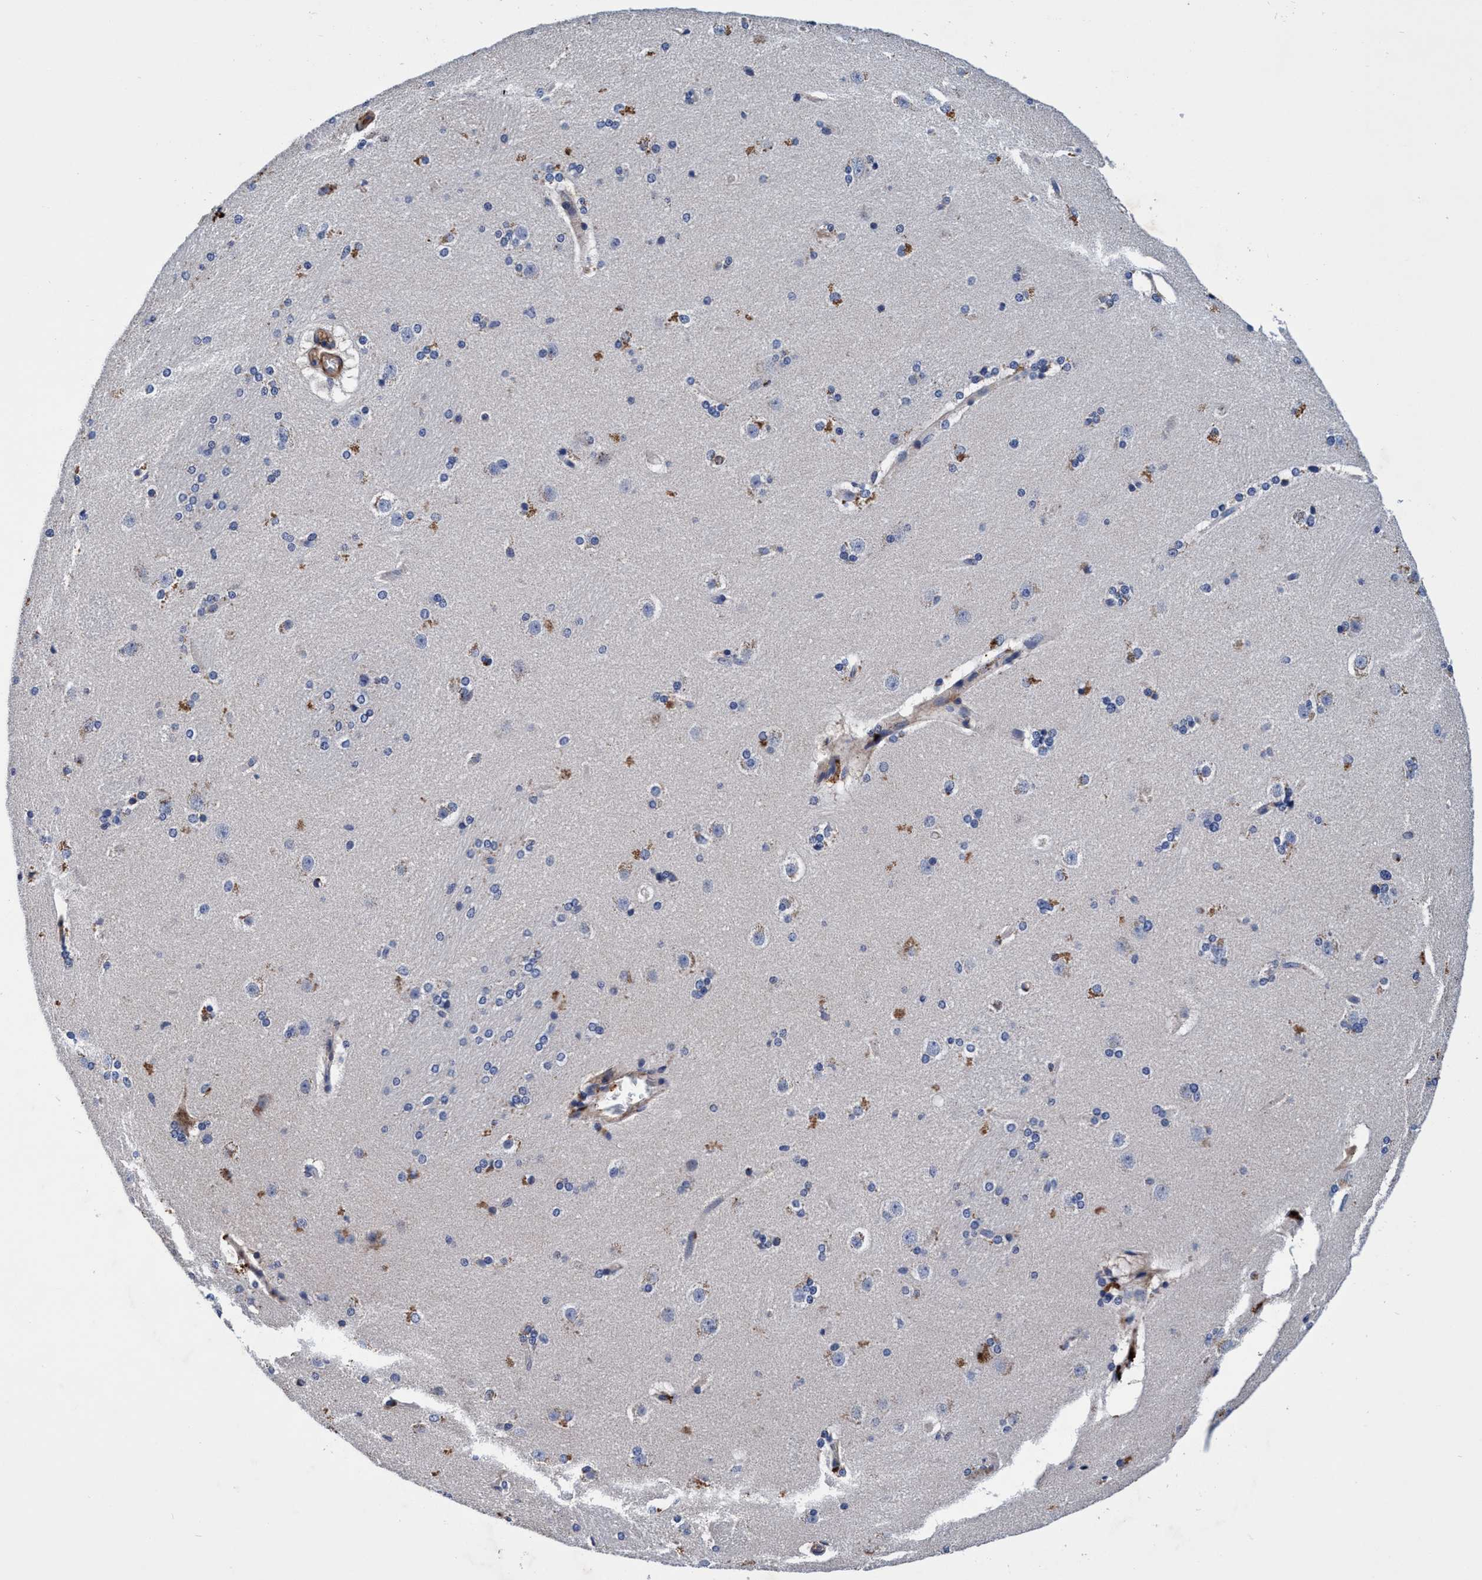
{"staining": {"intensity": "moderate", "quantity": "<25%", "location": "cytoplasmic/membranous"}, "tissue": "caudate", "cell_type": "Glial cells", "image_type": "normal", "snomed": [{"axis": "morphology", "description": "Normal tissue, NOS"}, {"axis": "topography", "description": "Lateral ventricle wall"}], "caption": "The histopathology image exhibits a brown stain indicating the presence of a protein in the cytoplasmic/membranous of glial cells in caudate.", "gene": "RNF208", "patient": {"sex": "female", "age": 19}}